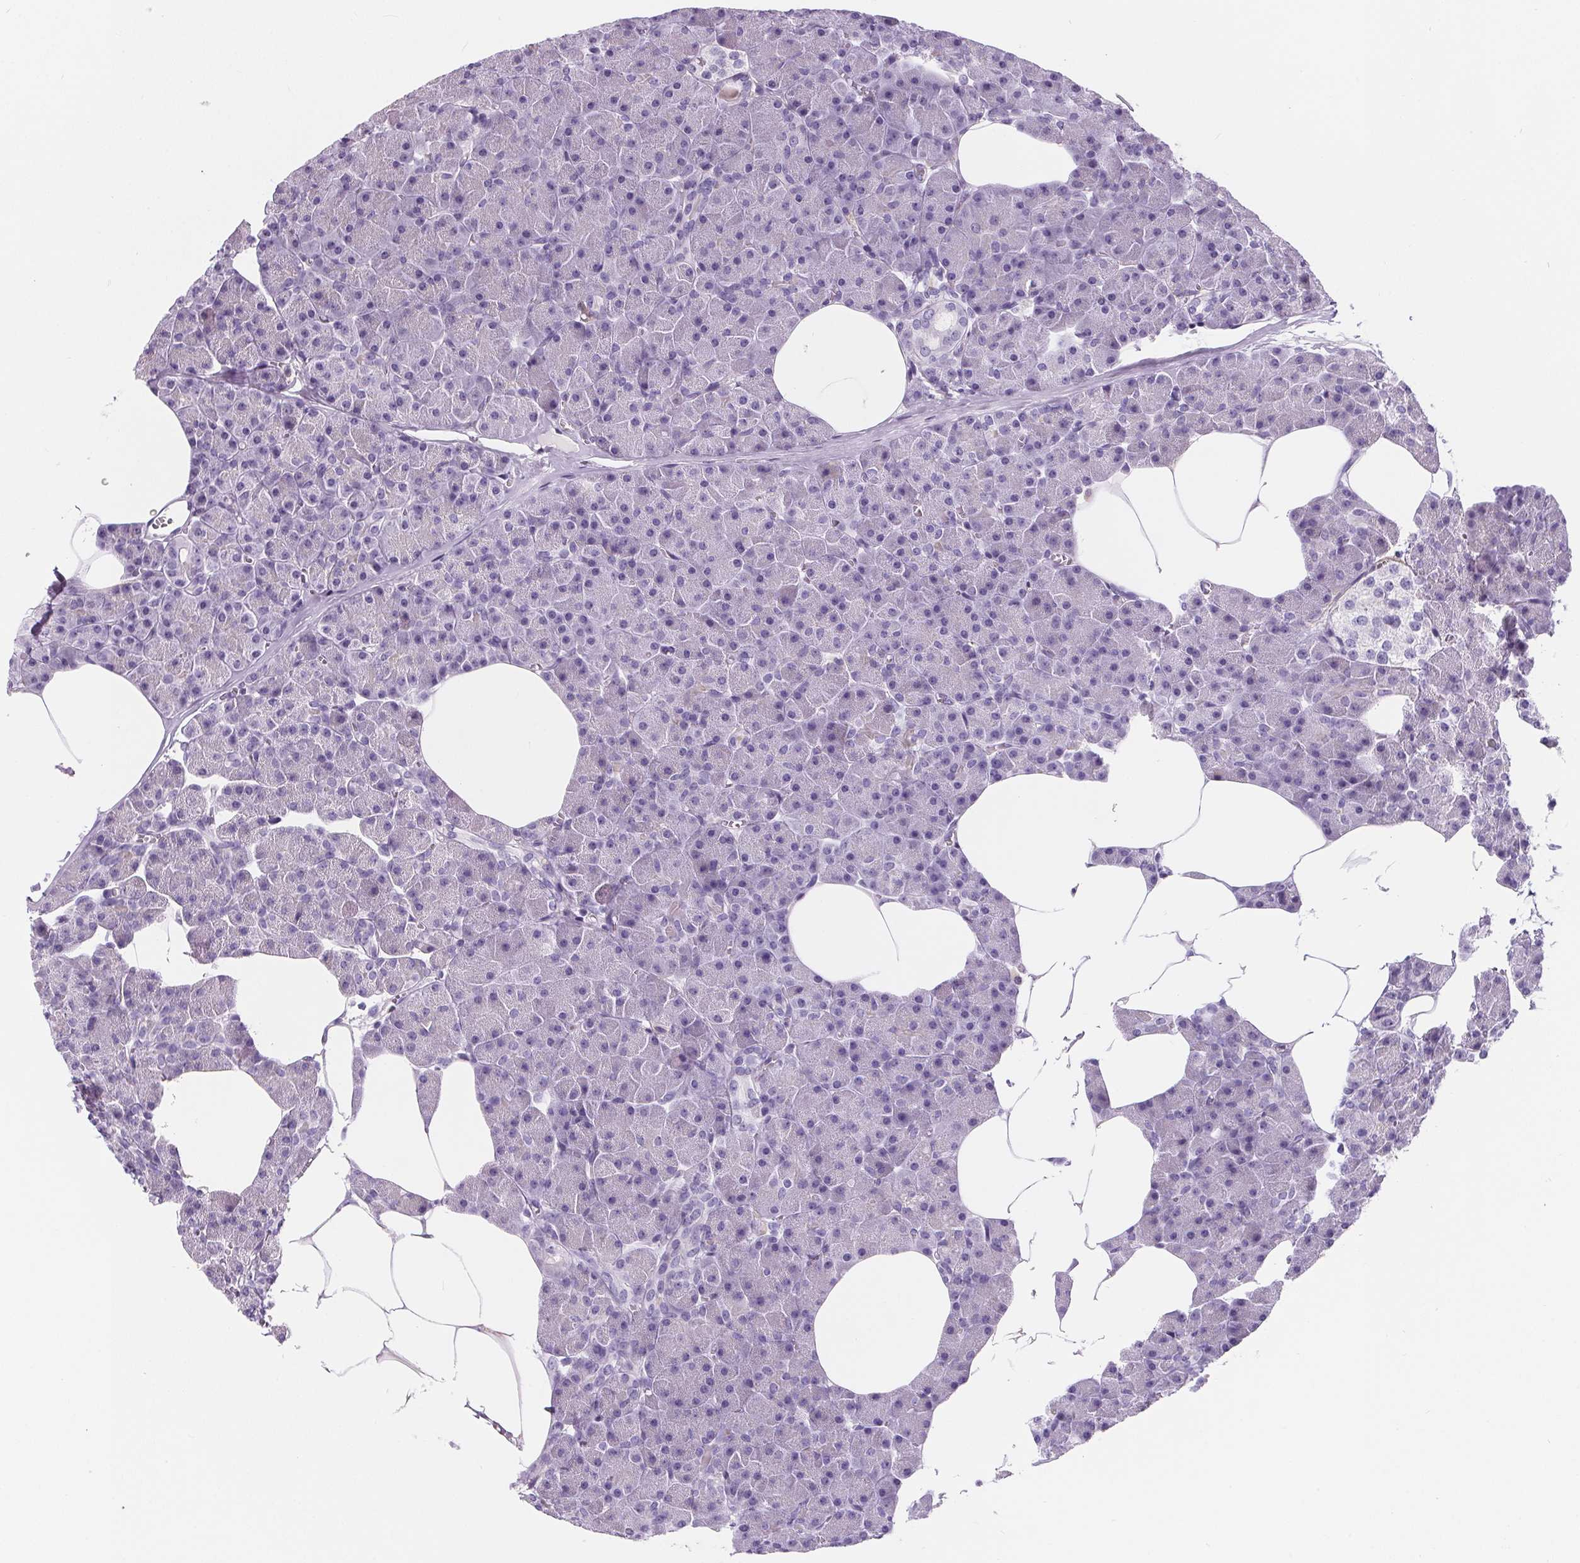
{"staining": {"intensity": "negative", "quantity": "none", "location": "none"}, "tissue": "pancreas", "cell_type": "Exocrine glandular cells", "image_type": "normal", "snomed": [{"axis": "morphology", "description": "Normal tissue, NOS"}, {"axis": "topography", "description": "Pancreas"}], "caption": "Human pancreas stained for a protein using immunohistochemistry (IHC) reveals no expression in exocrine glandular cells.", "gene": "ADRB1", "patient": {"sex": "female", "age": 45}}